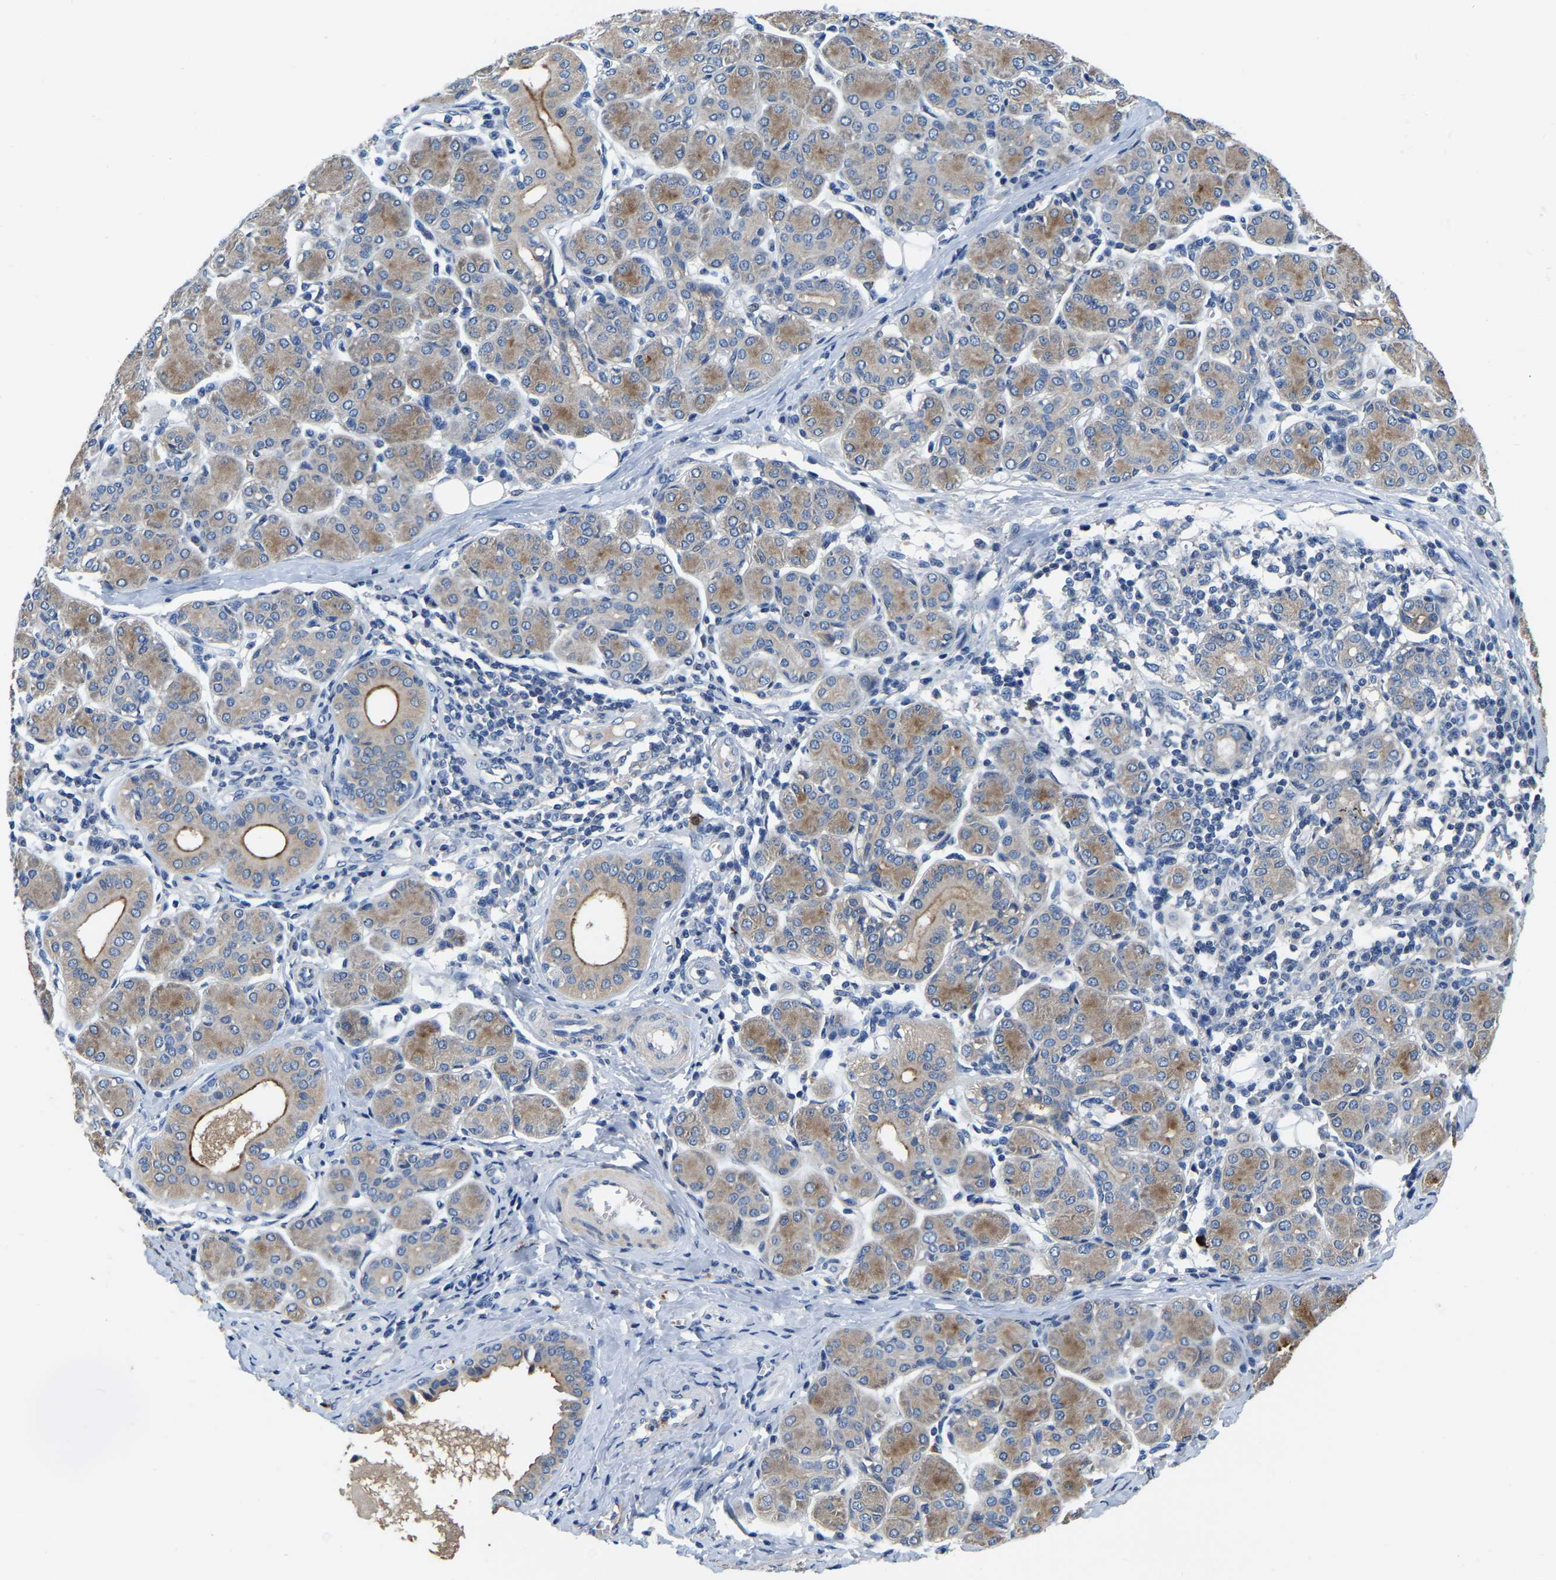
{"staining": {"intensity": "moderate", "quantity": "25%-75%", "location": "cytoplasmic/membranous"}, "tissue": "salivary gland", "cell_type": "Glandular cells", "image_type": "normal", "snomed": [{"axis": "morphology", "description": "Normal tissue, NOS"}, {"axis": "morphology", "description": "Inflammation, NOS"}, {"axis": "topography", "description": "Lymph node"}, {"axis": "topography", "description": "Salivary gland"}], "caption": "Protein analysis of unremarkable salivary gland demonstrates moderate cytoplasmic/membranous expression in approximately 25%-75% of glandular cells. The staining is performed using DAB brown chromogen to label protein expression. The nuclei are counter-stained blue using hematoxylin.", "gene": "RAB27B", "patient": {"sex": "male", "age": 3}}